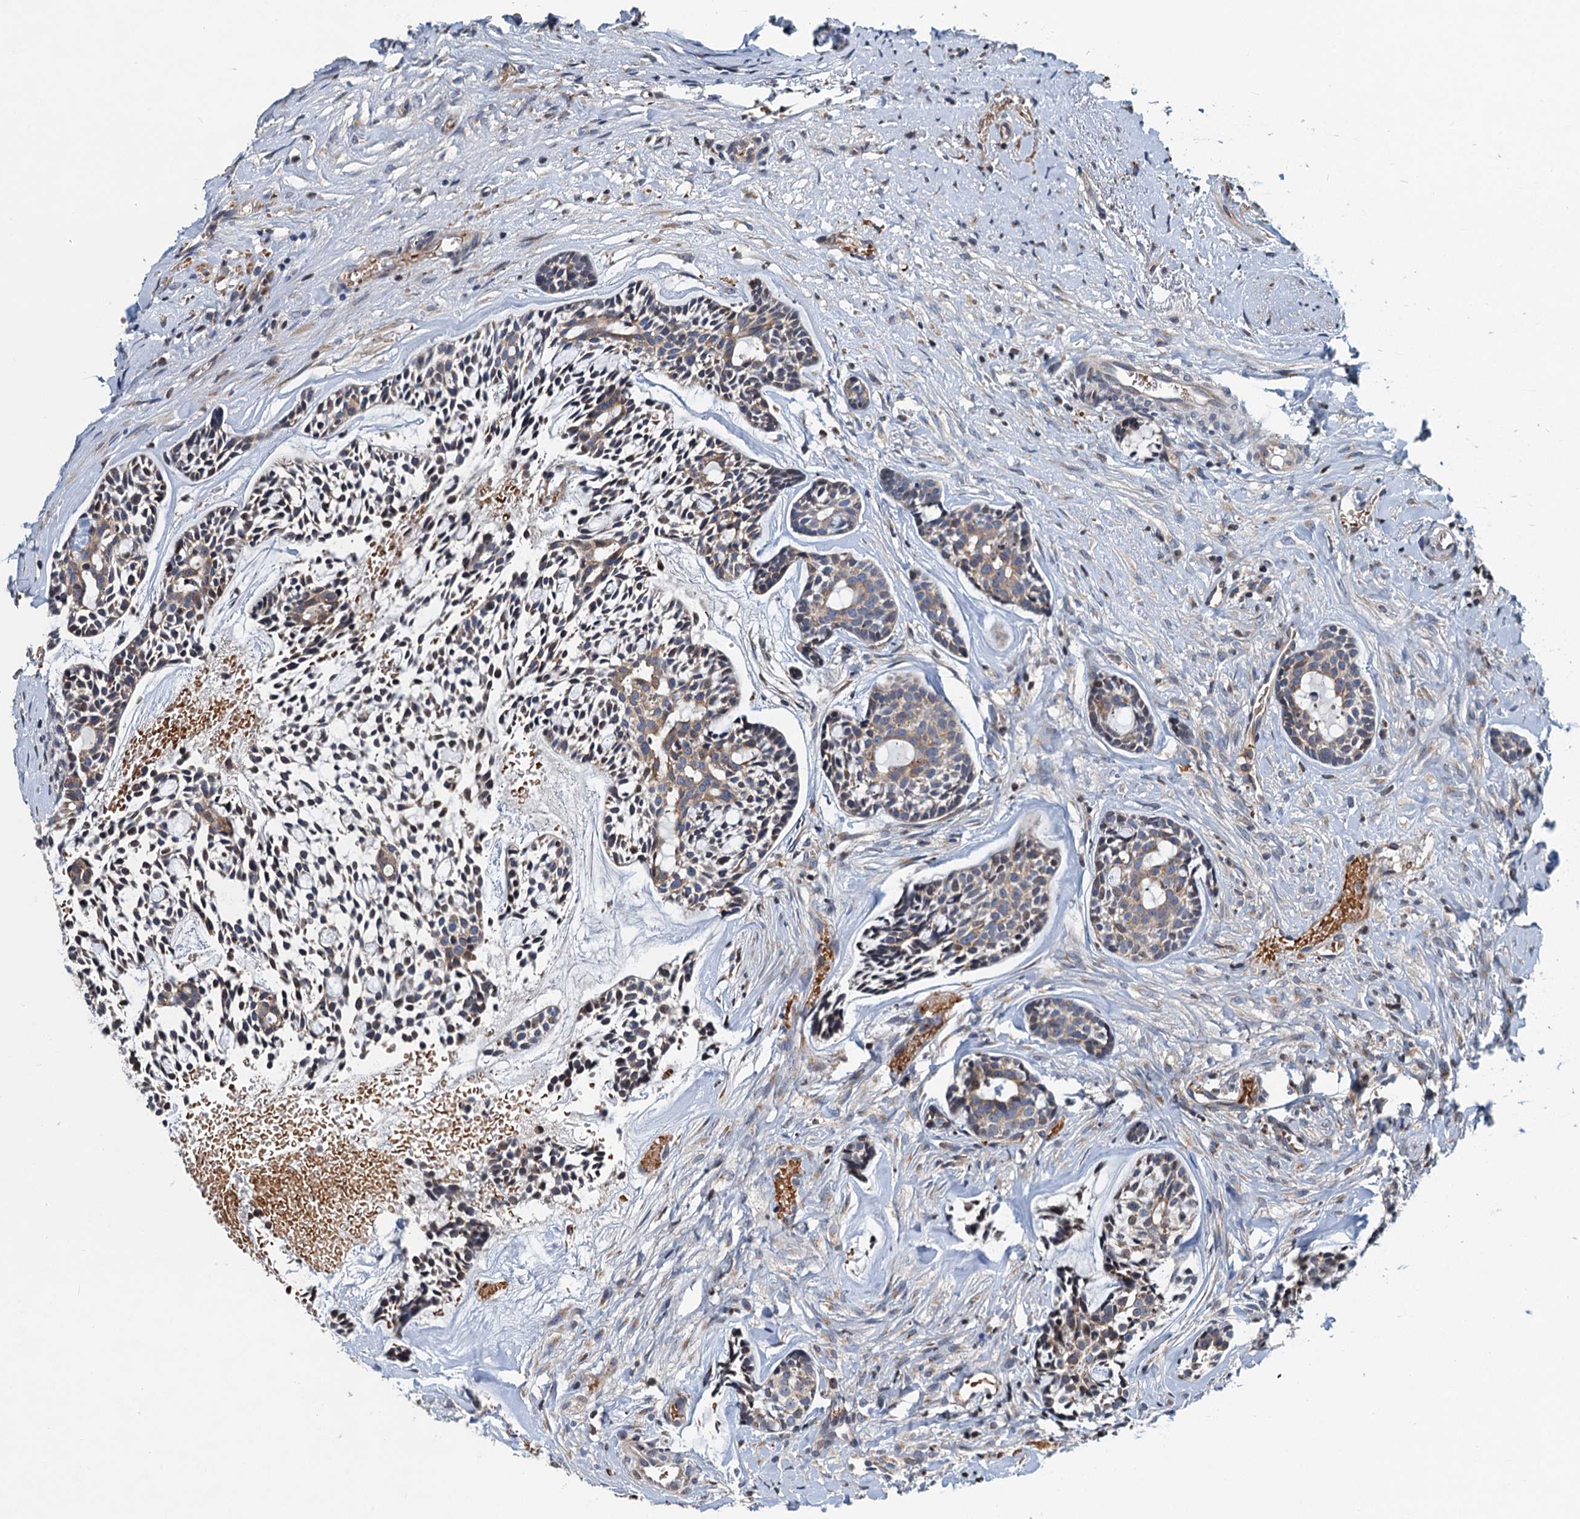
{"staining": {"intensity": "weak", "quantity": "25%-75%", "location": "cytoplasmic/membranous"}, "tissue": "head and neck cancer", "cell_type": "Tumor cells", "image_type": "cancer", "snomed": [{"axis": "morphology", "description": "Adenocarcinoma, NOS"}, {"axis": "topography", "description": "Subcutis"}, {"axis": "topography", "description": "Head-Neck"}], "caption": "Immunohistochemistry (IHC) micrograph of neoplastic tissue: head and neck cancer stained using IHC demonstrates low levels of weak protein expression localized specifically in the cytoplasmic/membranous of tumor cells, appearing as a cytoplasmic/membranous brown color.", "gene": "NBEA", "patient": {"sex": "female", "age": 73}}